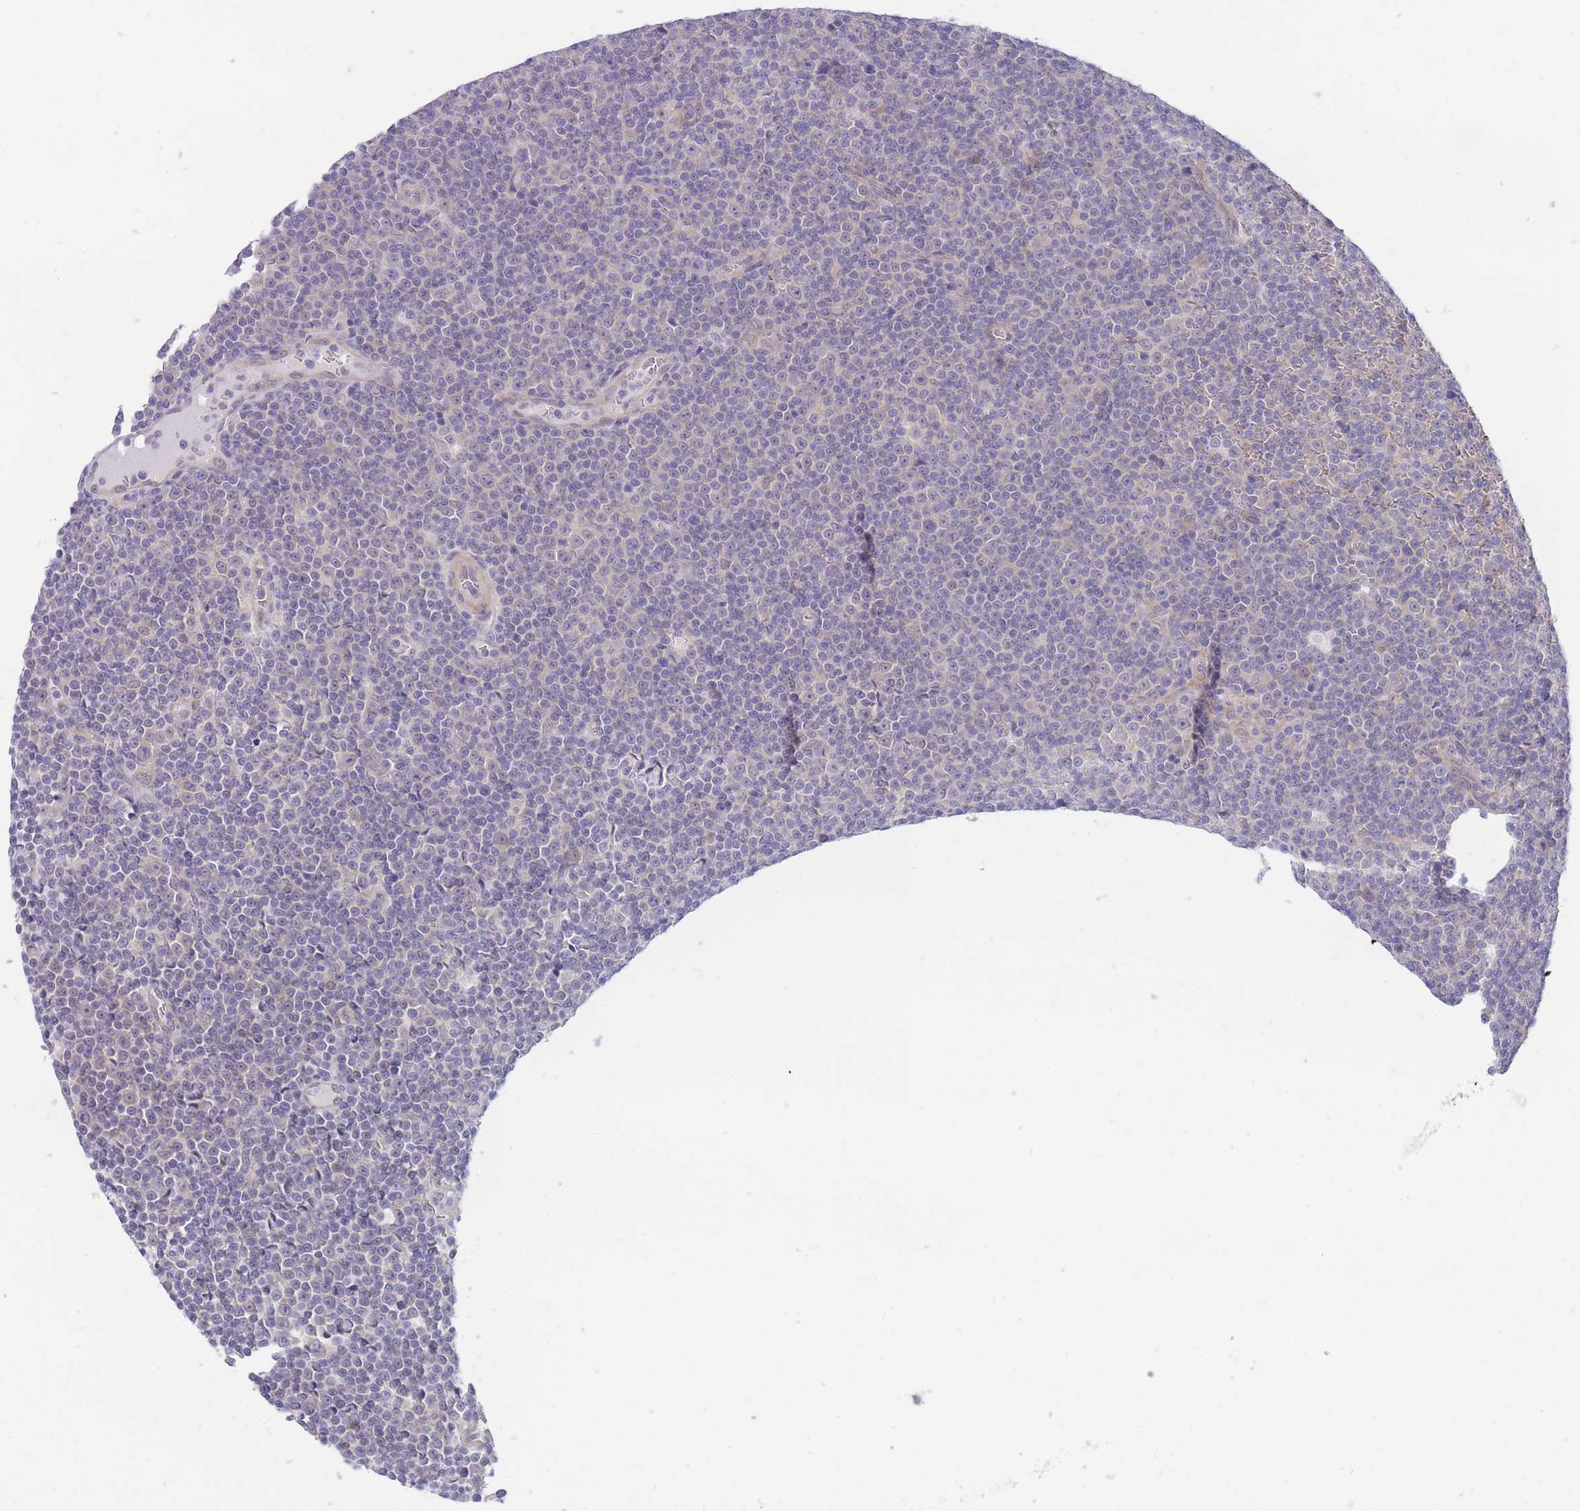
{"staining": {"intensity": "negative", "quantity": "none", "location": "none"}, "tissue": "lymphoma", "cell_type": "Tumor cells", "image_type": "cancer", "snomed": [{"axis": "morphology", "description": "Malignant lymphoma, non-Hodgkin's type, Low grade"}, {"axis": "topography", "description": "Lymph node"}], "caption": "Immunohistochemical staining of human malignant lymphoma, non-Hodgkin's type (low-grade) exhibits no significant expression in tumor cells.", "gene": "SUGT1", "patient": {"sex": "female", "age": 67}}